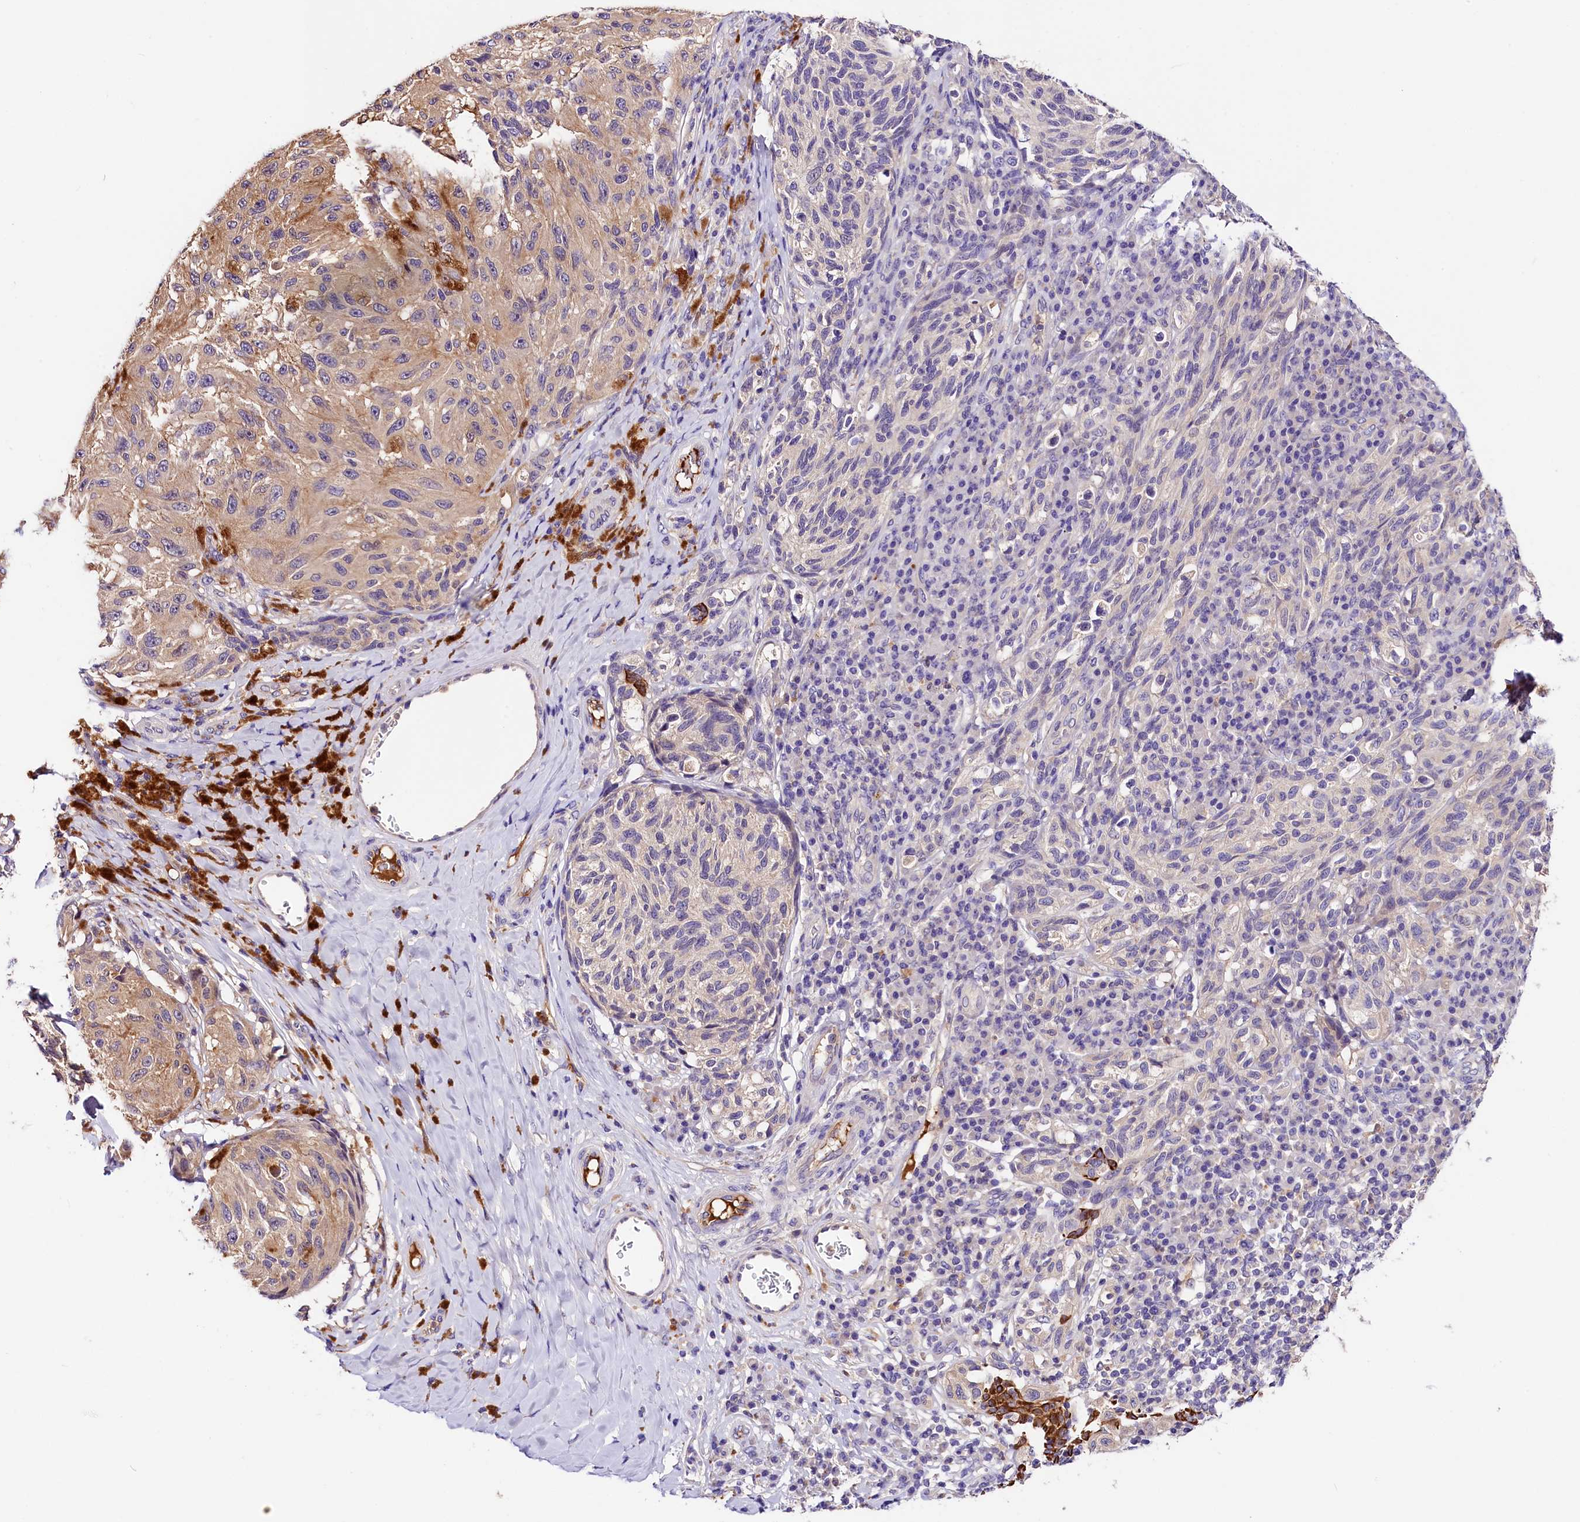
{"staining": {"intensity": "moderate", "quantity": "<25%", "location": "cytoplasmic/membranous"}, "tissue": "melanoma", "cell_type": "Tumor cells", "image_type": "cancer", "snomed": [{"axis": "morphology", "description": "Malignant melanoma, NOS"}, {"axis": "topography", "description": "Skin"}], "caption": "Moderate cytoplasmic/membranous protein expression is identified in about <25% of tumor cells in melanoma.", "gene": "ARMC6", "patient": {"sex": "female", "age": 73}}